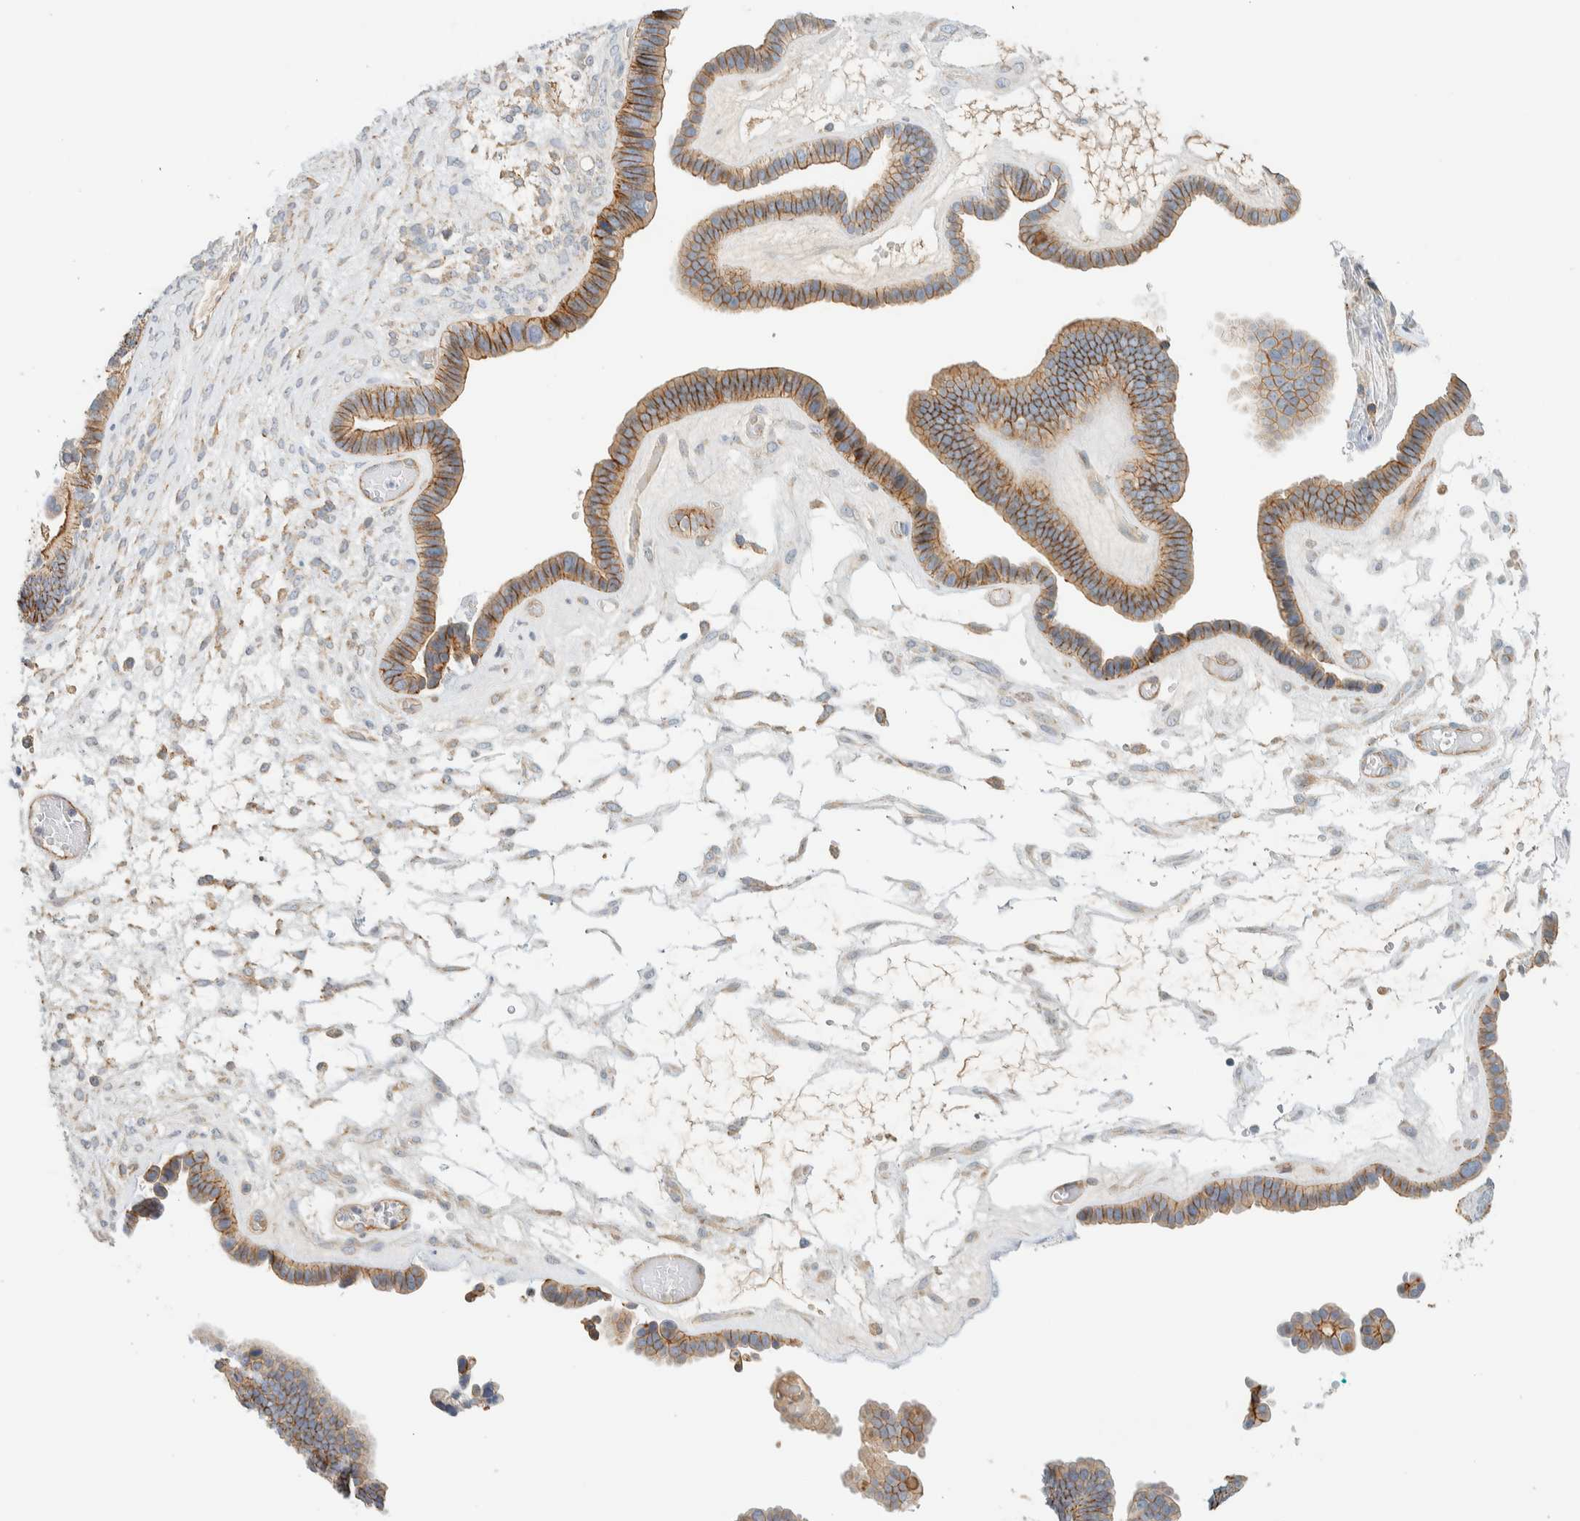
{"staining": {"intensity": "moderate", "quantity": ">75%", "location": "cytoplasmic/membranous"}, "tissue": "ovarian cancer", "cell_type": "Tumor cells", "image_type": "cancer", "snomed": [{"axis": "morphology", "description": "Cystadenocarcinoma, serous, NOS"}, {"axis": "topography", "description": "Ovary"}], "caption": "Ovarian serous cystadenocarcinoma was stained to show a protein in brown. There is medium levels of moderate cytoplasmic/membranous positivity in about >75% of tumor cells.", "gene": "LIMA1", "patient": {"sex": "female", "age": 56}}